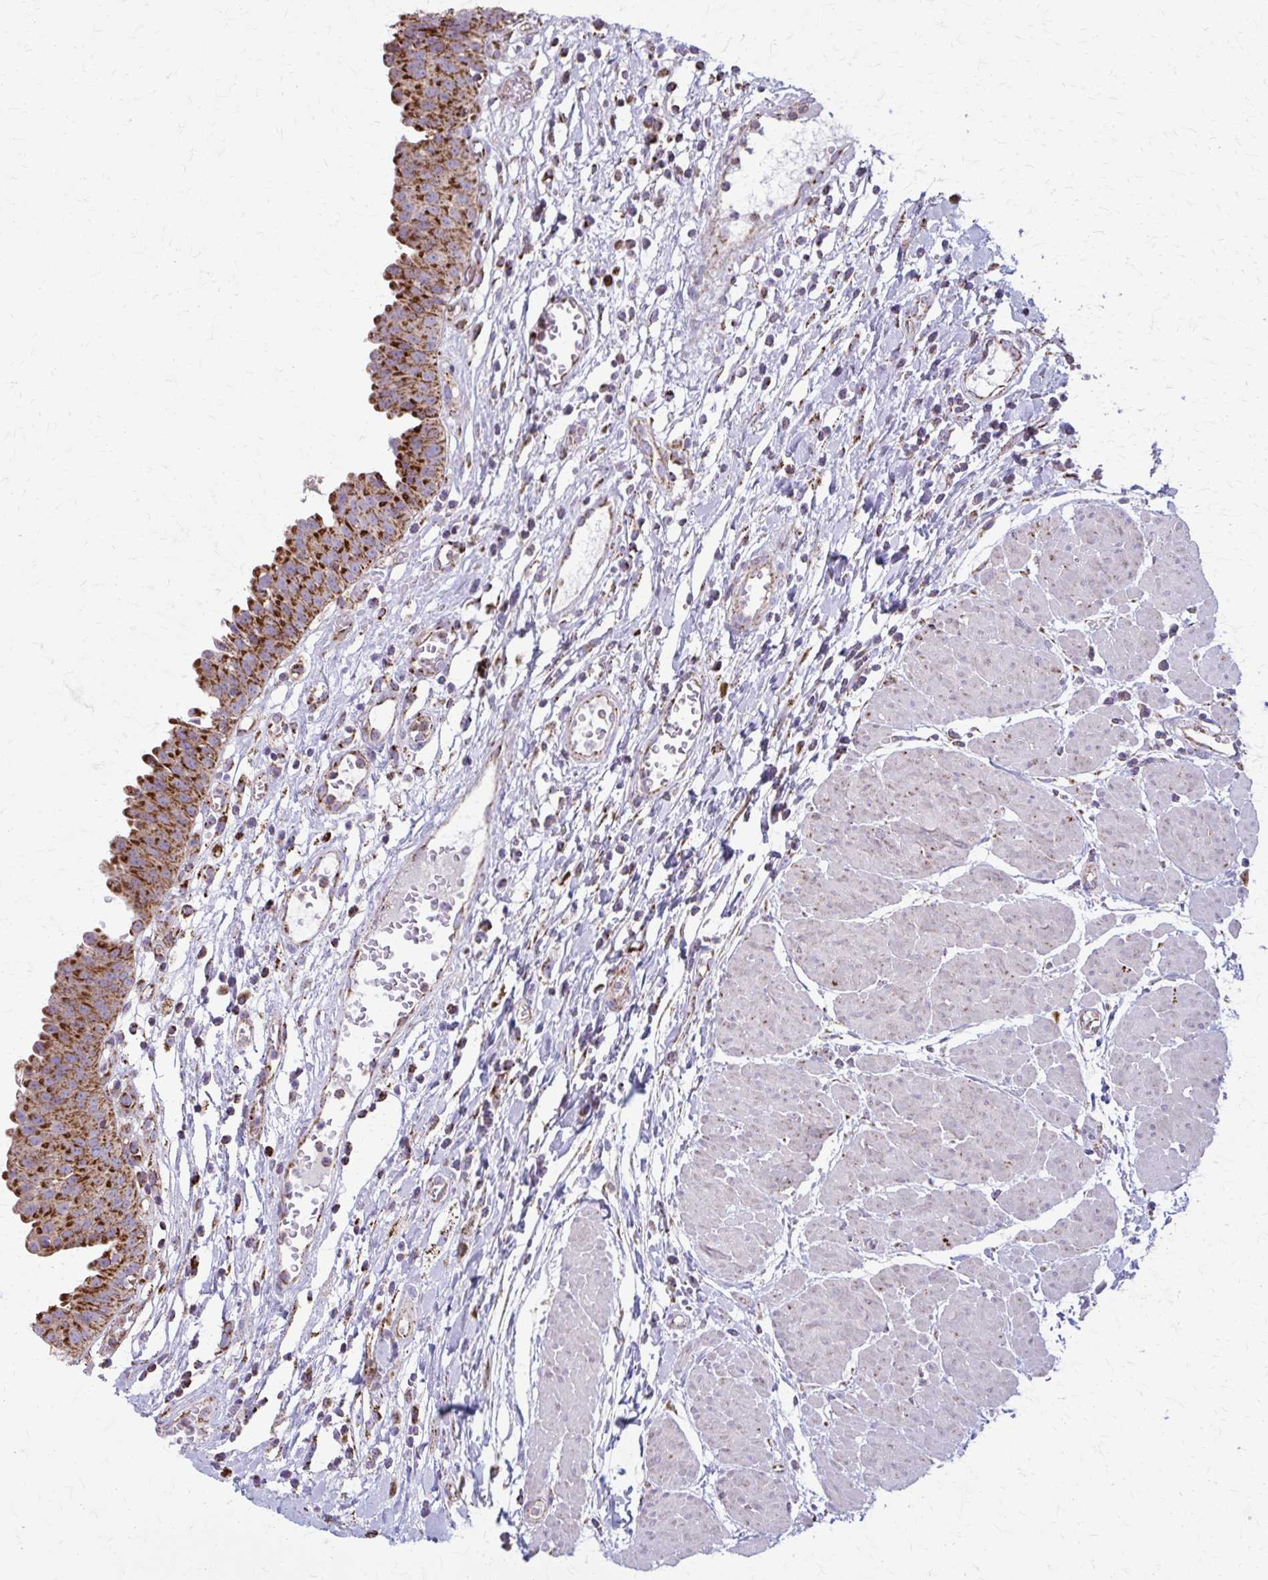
{"staining": {"intensity": "strong", "quantity": ">75%", "location": "cytoplasmic/membranous"}, "tissue": "urinary bladder", "cell_type": "Urothelial cells", "image_type": "normal", "snomed": [{"axis": "morphology", "description": "Normal tissue, NOS"}, {"axis": "topography", "description": "Urinary bladder"}], "caption": "Brown immunohistochemical staining in benign urinary bladder displays strong cytoplasmic/membranous staining in approximately >75% of urothelial cells. The staining was performed using DAB to visualize the protein expression in brown, while the nuclei were stained in blue with hematoxylin (Magnification: 20x).", "gene": "TVP23A", "patient": {"sex": "male", "age": 64}}